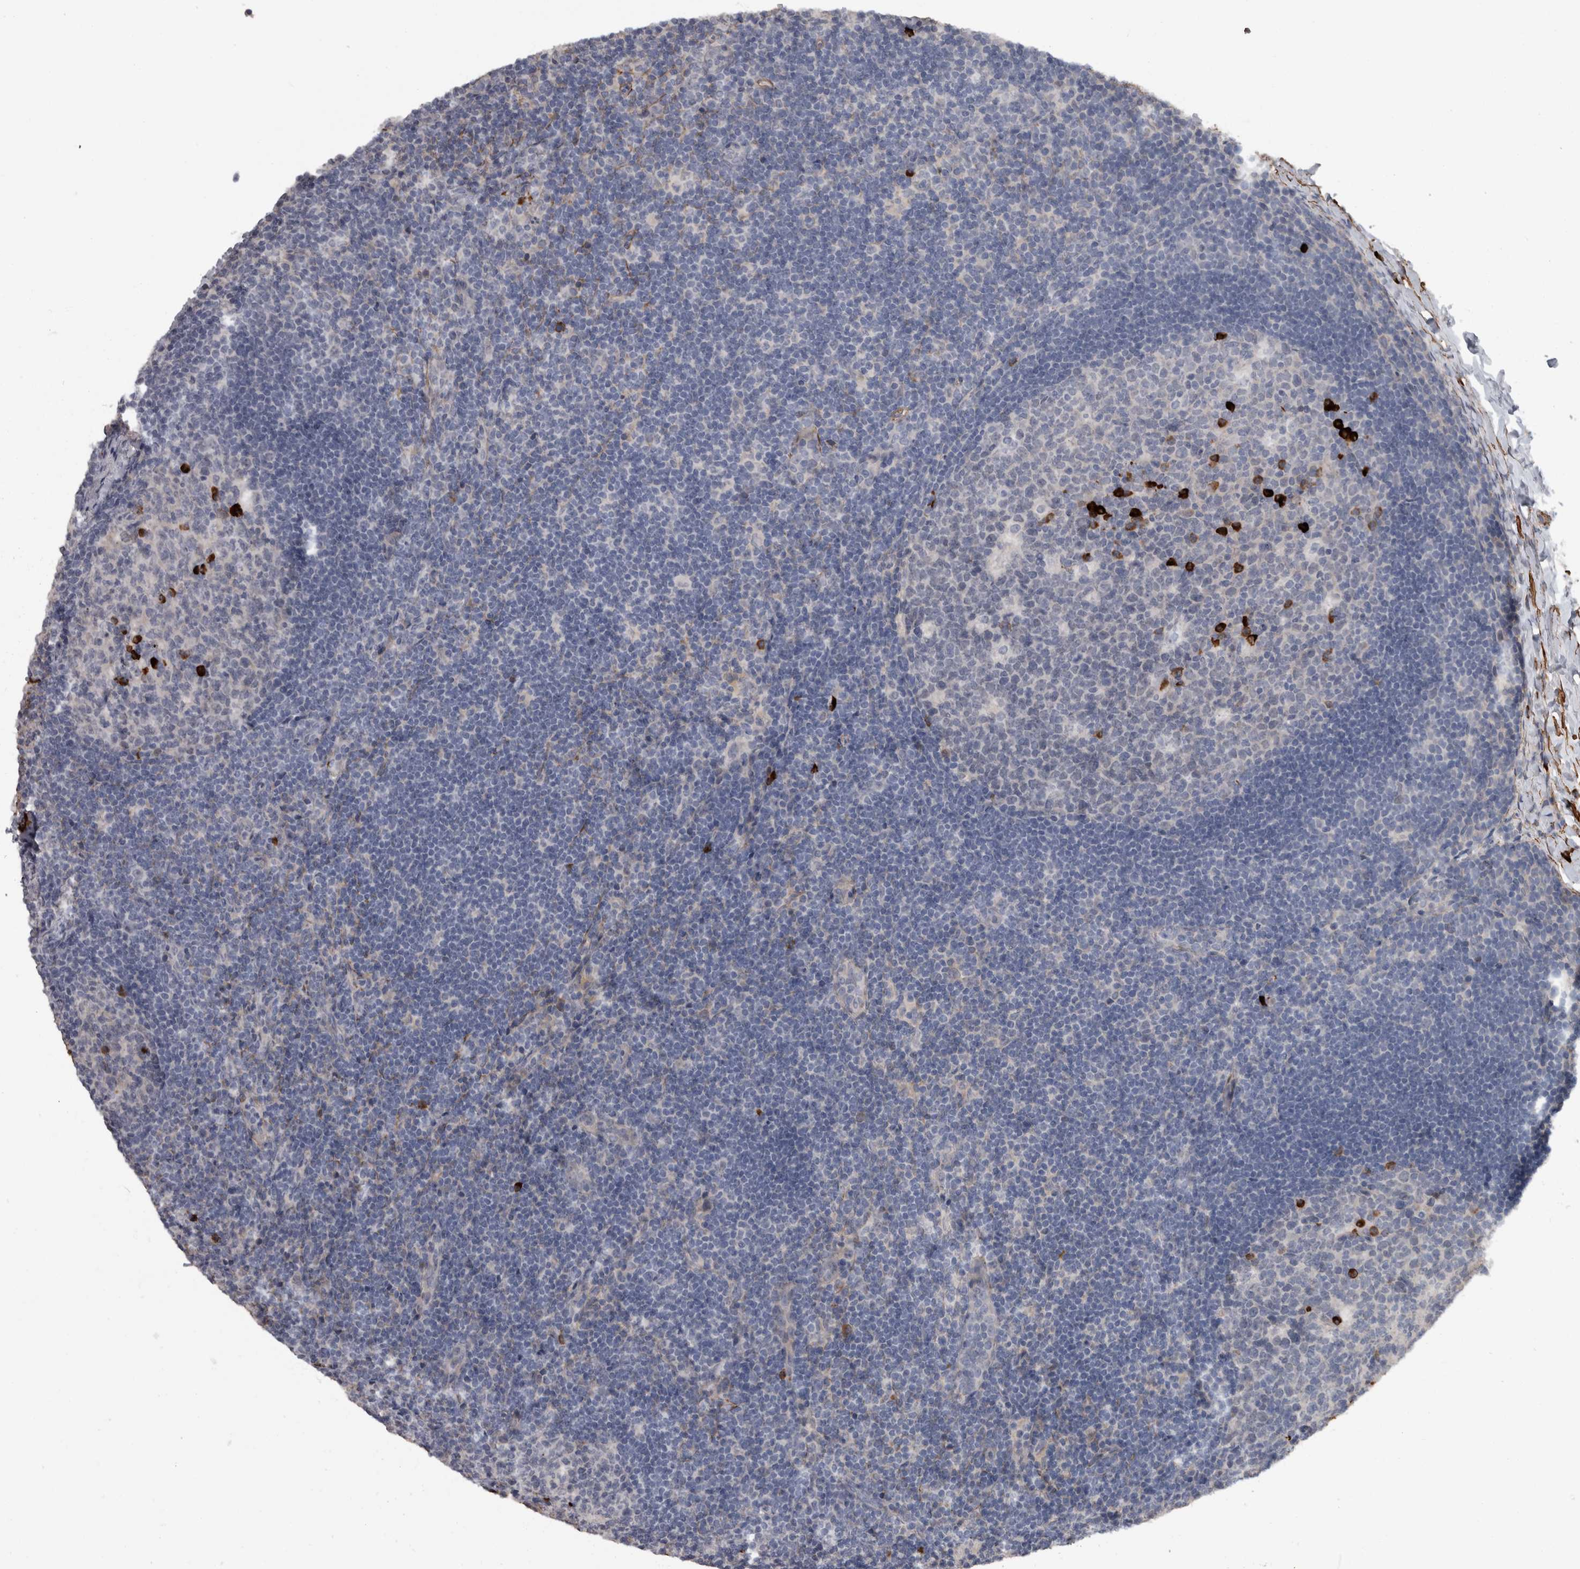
{"staining": {"intensity": "strong", "quantity": "<25%", "location": "cytoplasmic/membranous"}, "tissue": "lymph node", "cell_type": "Germinal center cells", "image_type": "normal", "snomed": [{"axis": "morphology", "description": "Normal tissue, NOS"}, {"axis": "topography", "description": "Lymph node"}], "caption": "This is a histology image of IHC staining of benign lymph node, which shows strong positivity in the cytoplasmic/membranous of germinal center cells.", "gene": "MASTL", "patient": {"sex": "female", "age": 22}}